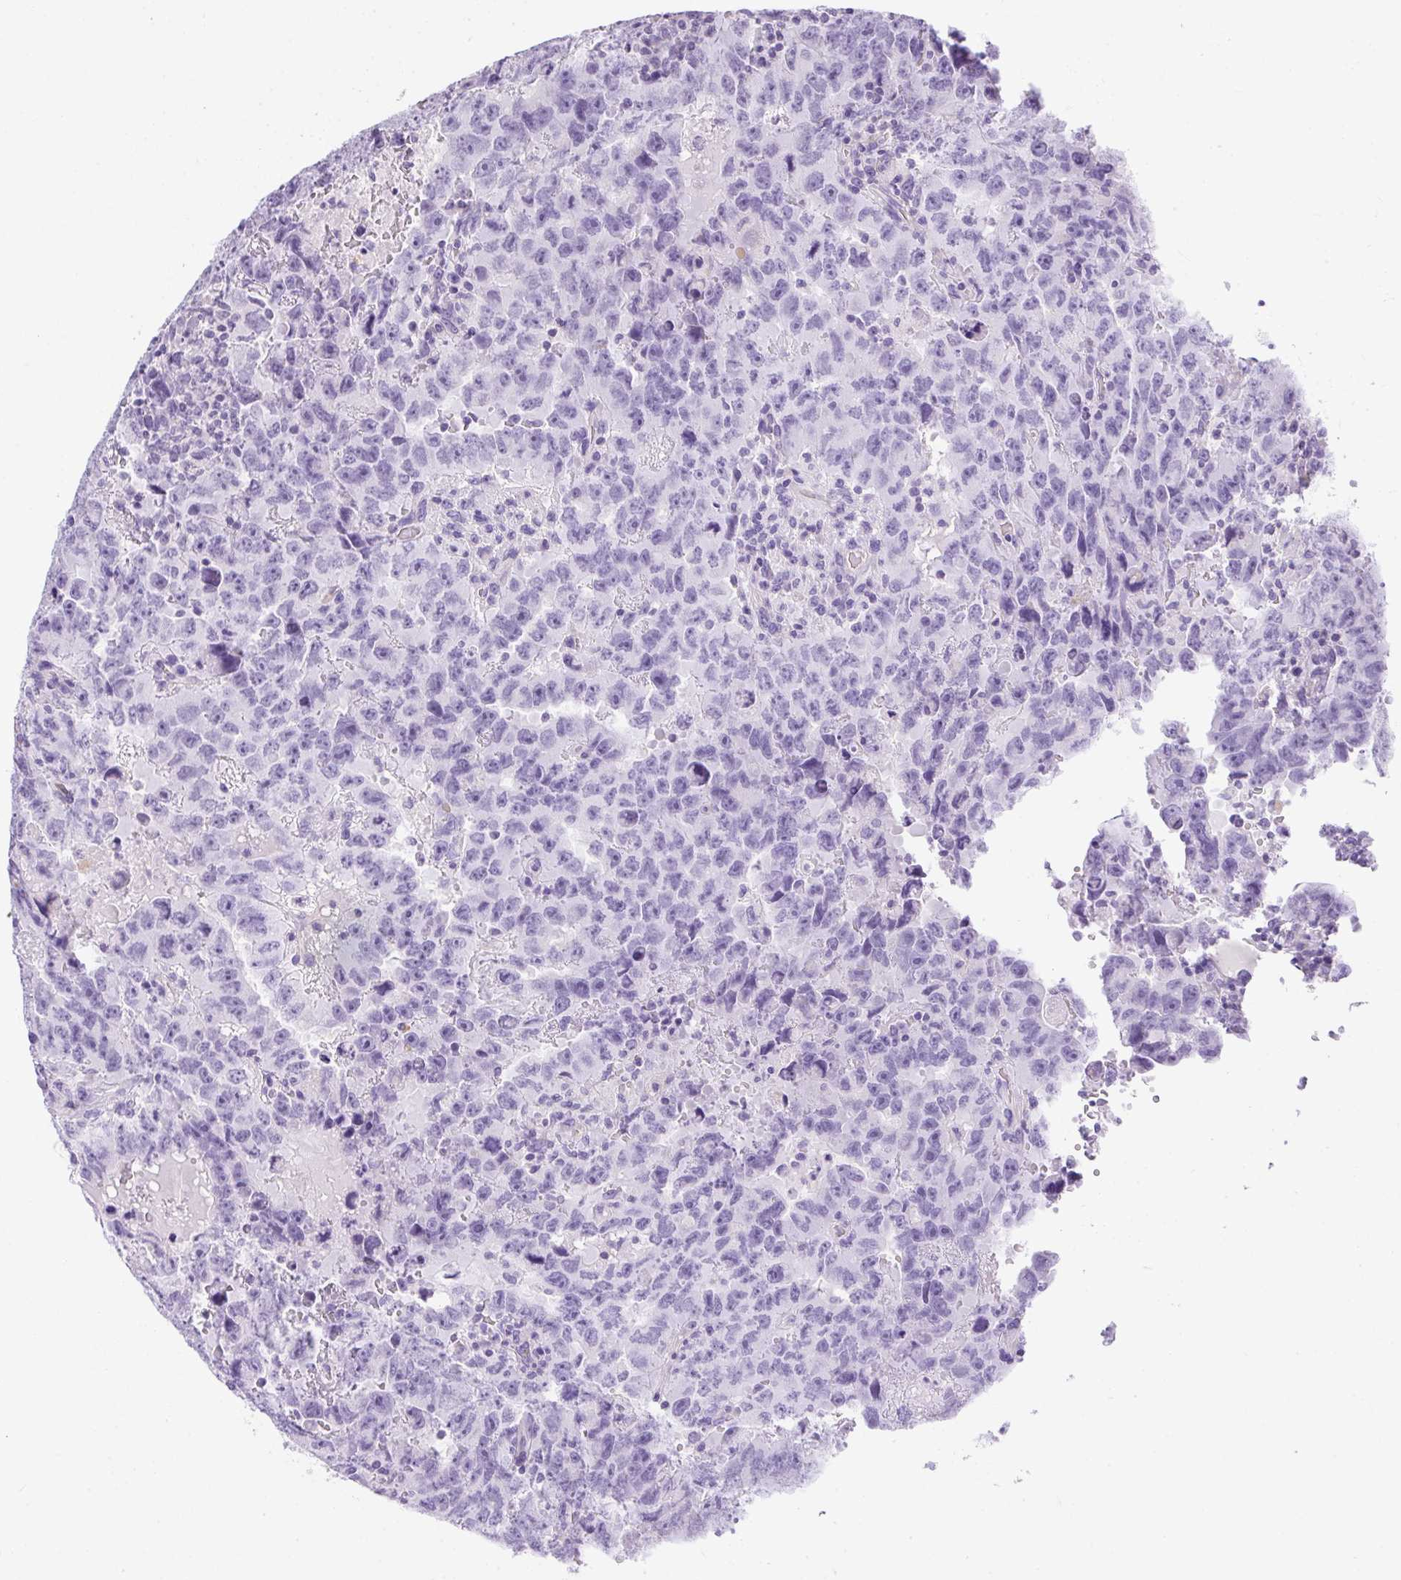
{"staining": {"intensity": "negative", "quantity": "none", "location": "none"}, "tissue": "testis cancer", "cell_type": "Tumor cells", "image_type": "cancer", "snomed": [{"axis": "morphology", "description": "Carcinoma, Embryonal, NOS"}, {"axis": "topography", "description": "Testis"}], "caption": "DAB (3,3'-diaminobenzidine) immunohistochemical staining of embryonal carcinoma (testis) reveals no significant expression in tumor cells.", "gene": "PLPPR3", "patient": {"sex": "male", "age": 24}}